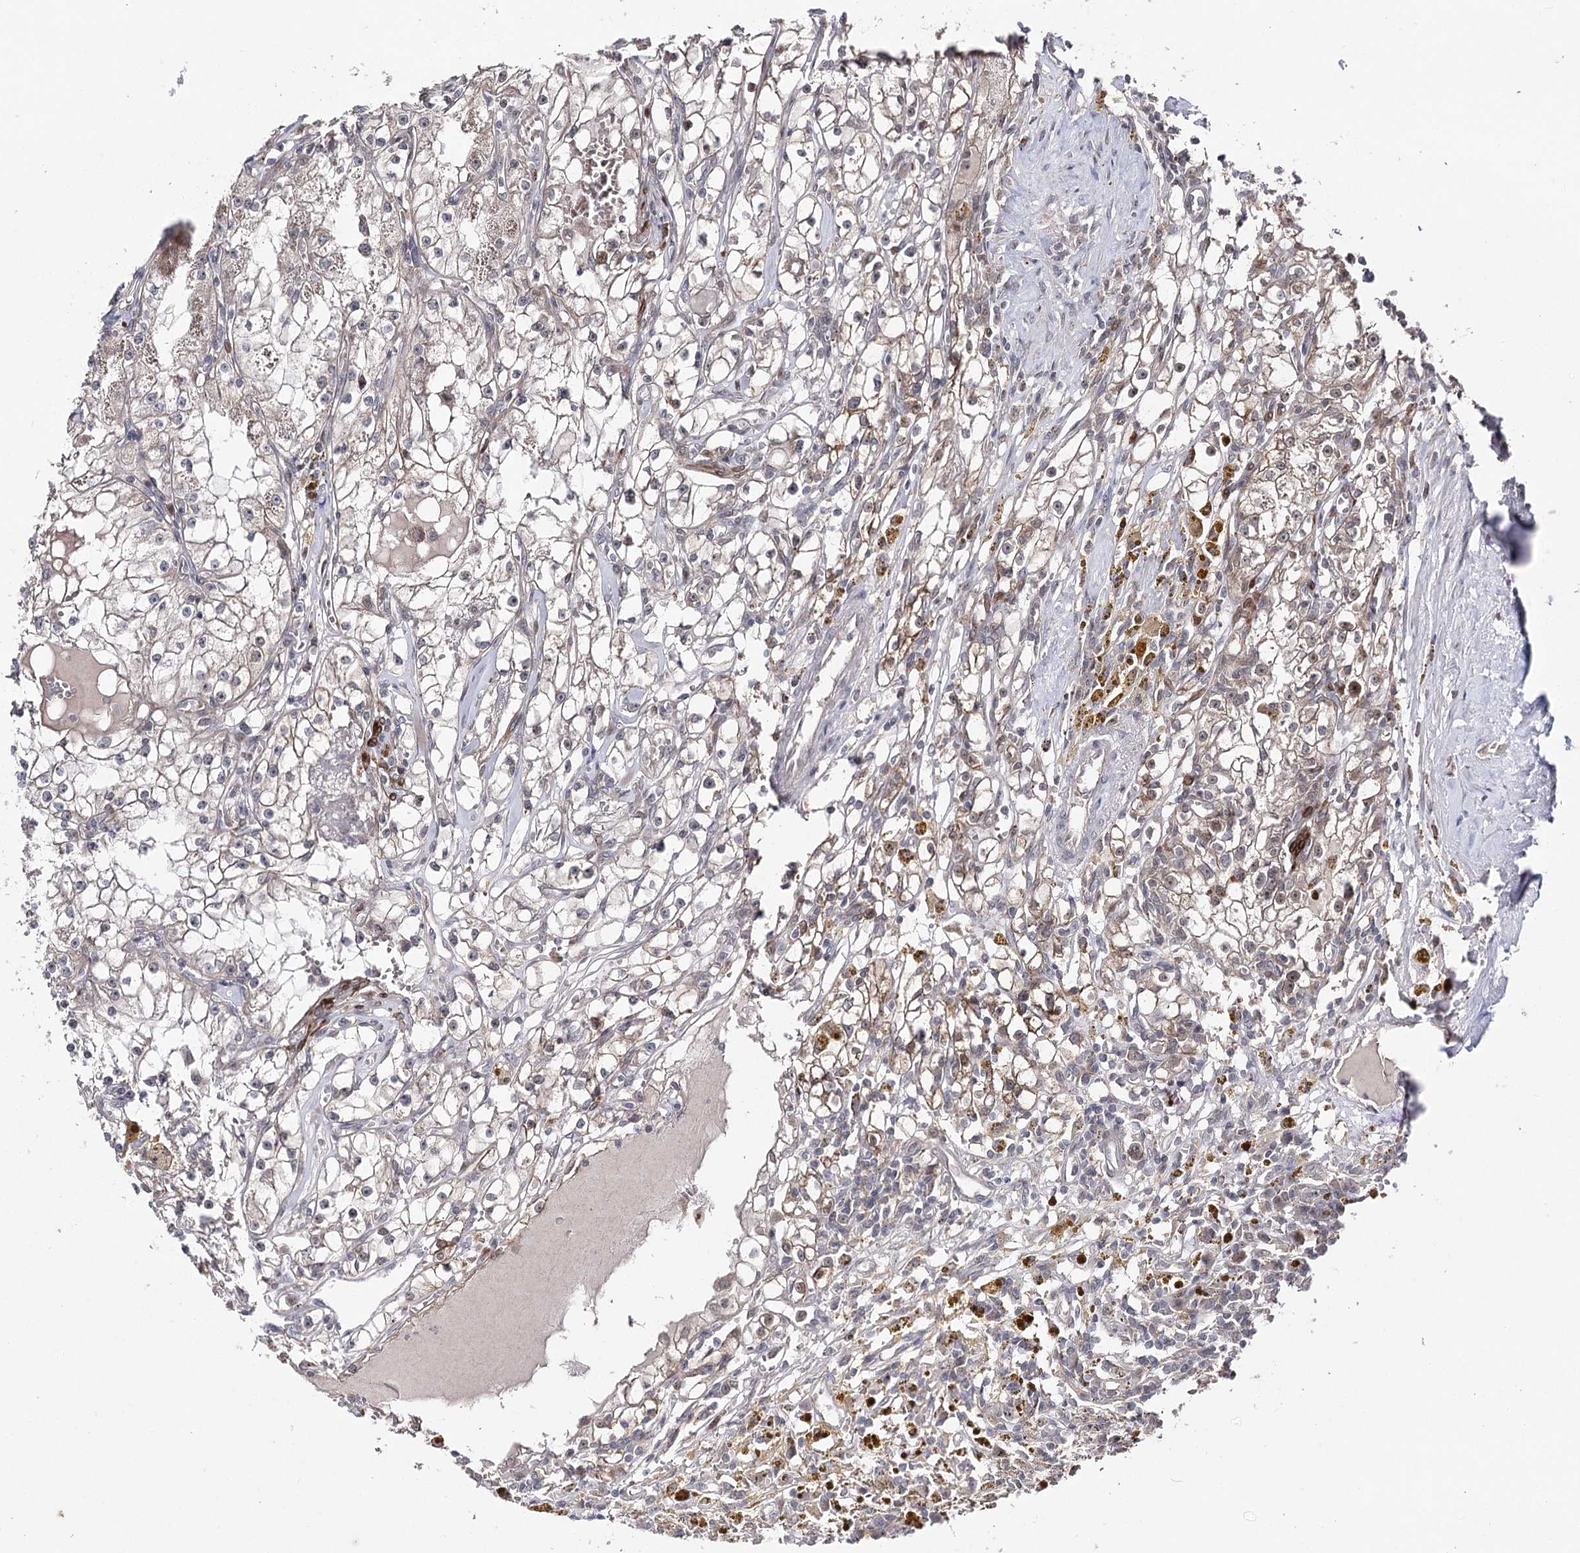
{"staining": {"intensity": "weak", "quantity": "<25%", "location": "cytoplasmic/membranous"}, "tissue": "renal cancer", "cell_type": "Tumor cells", "image_type": "cancer", "snomed": [{"axis": "morphology", "description": "Adenocarcinoma, NOS"}, {"axis": "topography", "description": "Kidney"}], "caption": "Immunohistochemistry of human renal cancer shows no staining in tumor cells.", "gene": "HSD11B2", "patient": {"sex": "male", "age": 56}}